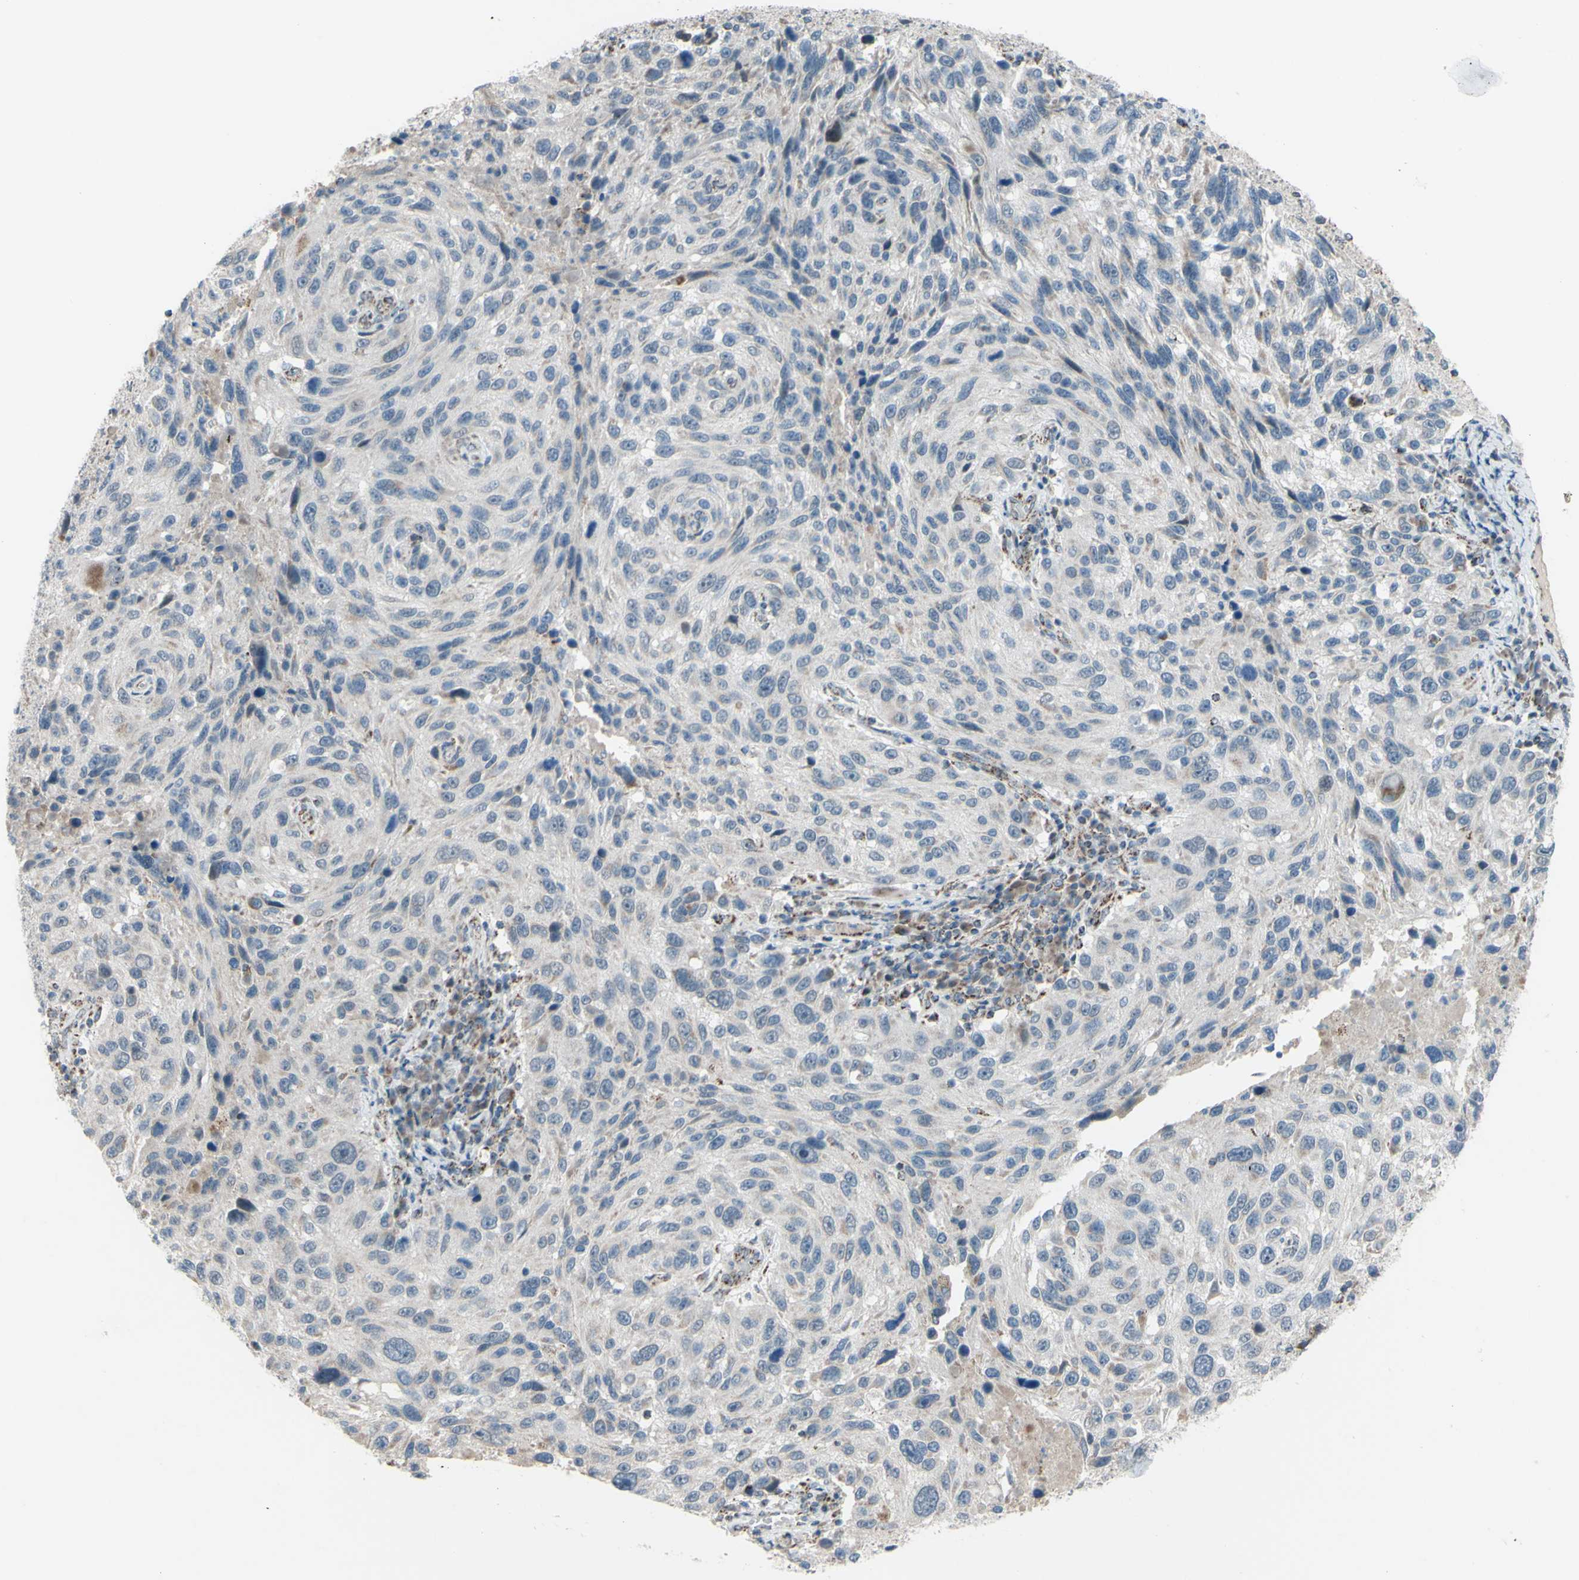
{"staining": {"intensity": "negative", "quantity": "none", "location": "none"}, "tissue": "melanoma", "cell_type": "Tumor cells", "image_type": "cancer", "snomed": [{"axis": "morphology", "description": "Malignant melanoma, NOS"}, {"axis": "topography", "description": "Skin"}], "caption": "Melanoma stained for a protein using IHC displays no expression tumor cells.", "gene": "GLT8D1", "patient": {"sex": "male", "age": 53}}